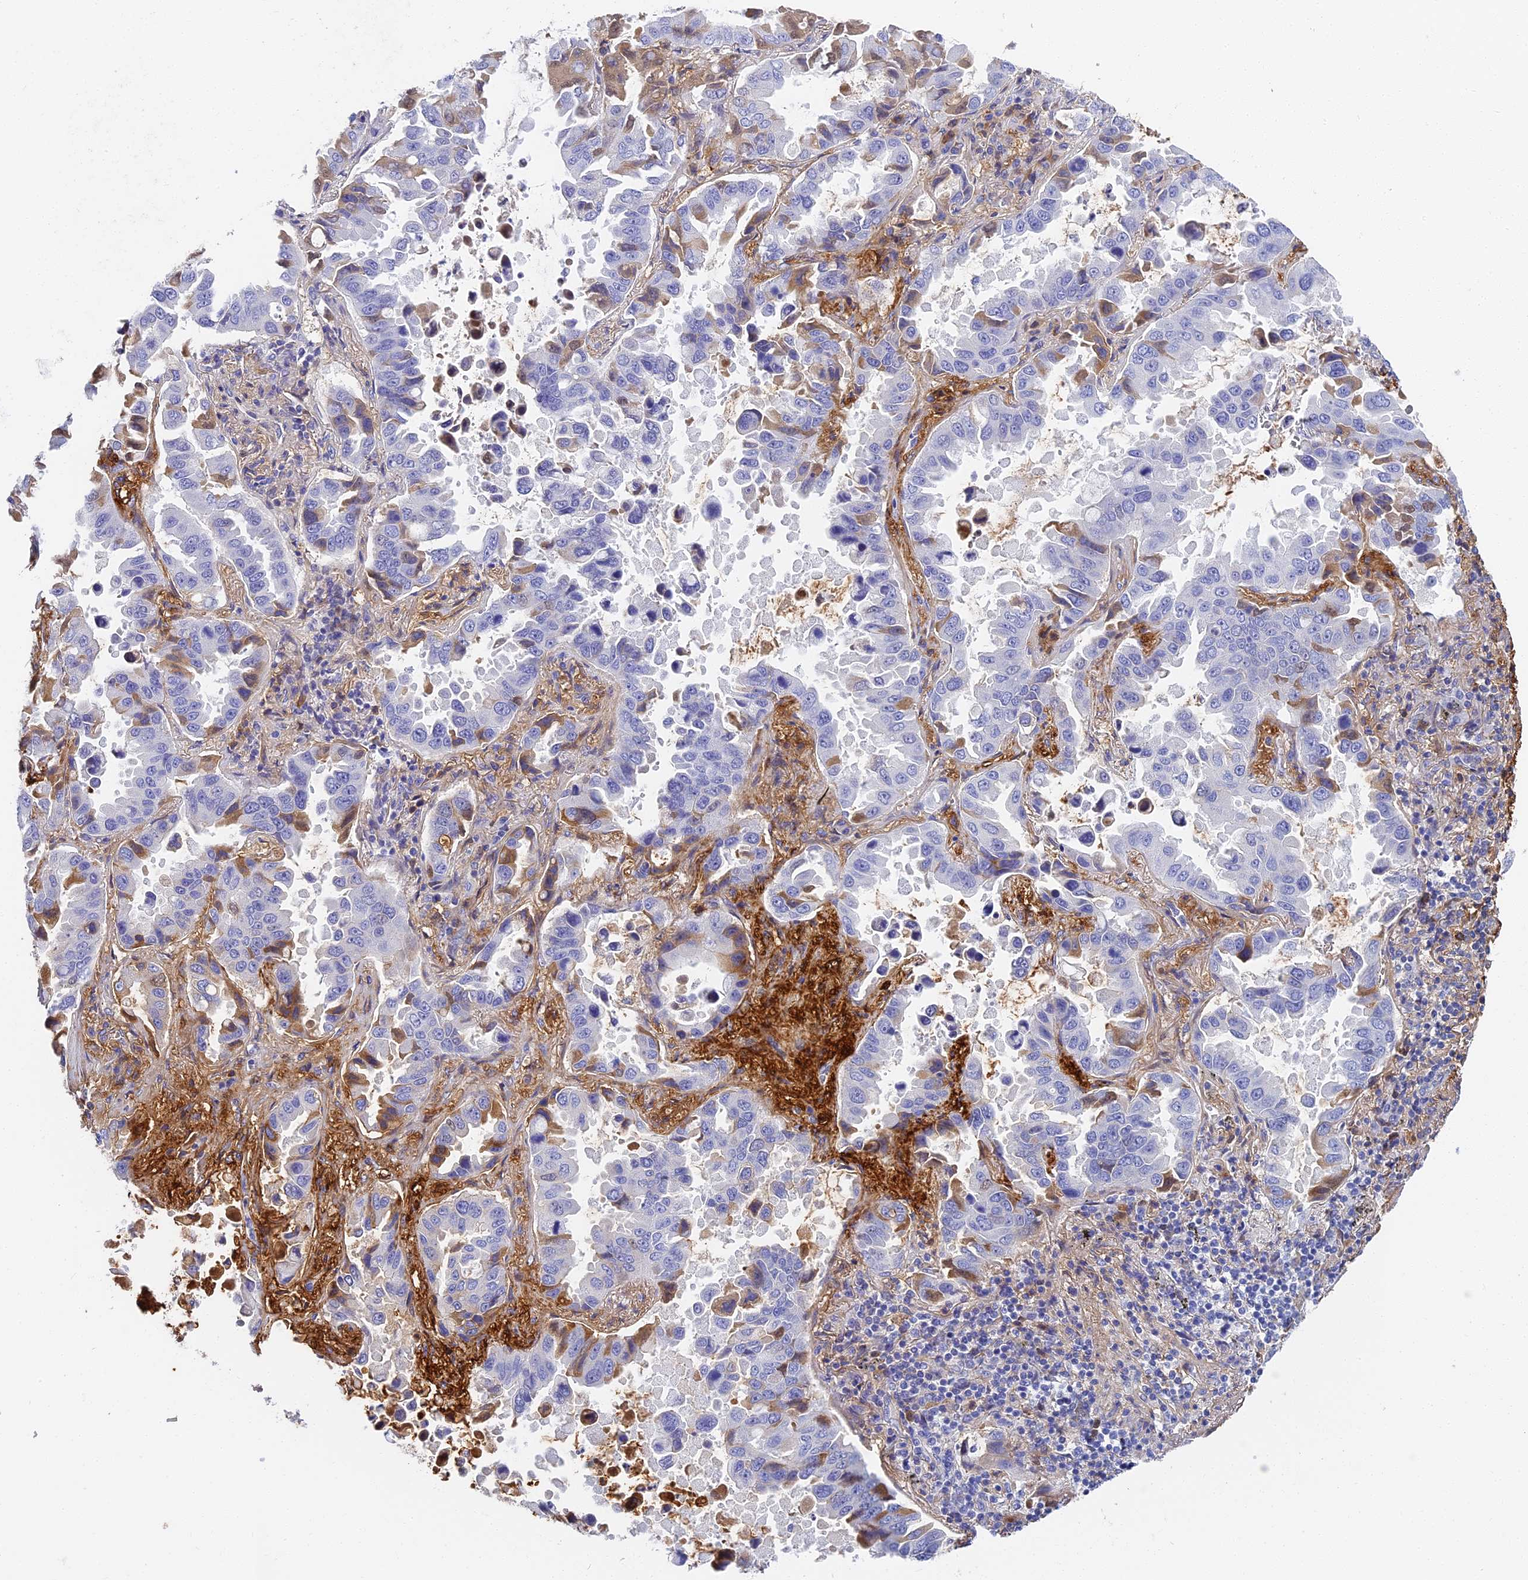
{"staining": {"intensity": "moderate", "quantity": "<25%", "location": "cytoplasmic/membranous"}, "tissue": "lung cancer", "cell_type": "Tumor cells", "image_type": "cancer", "snomed": [{"axis": "morphology", "description": "Adenocarcinoma, NOS"}, {"axis": "topography", "description": "Lung"}], "caption": "A brown stain highlights moderate cytoplasmic/membranous expression of a protein in human adenocarcinoma (lung) tumor cells.", "gene": "ITIH1", "patient": {"sex": "male", "age": 64}}